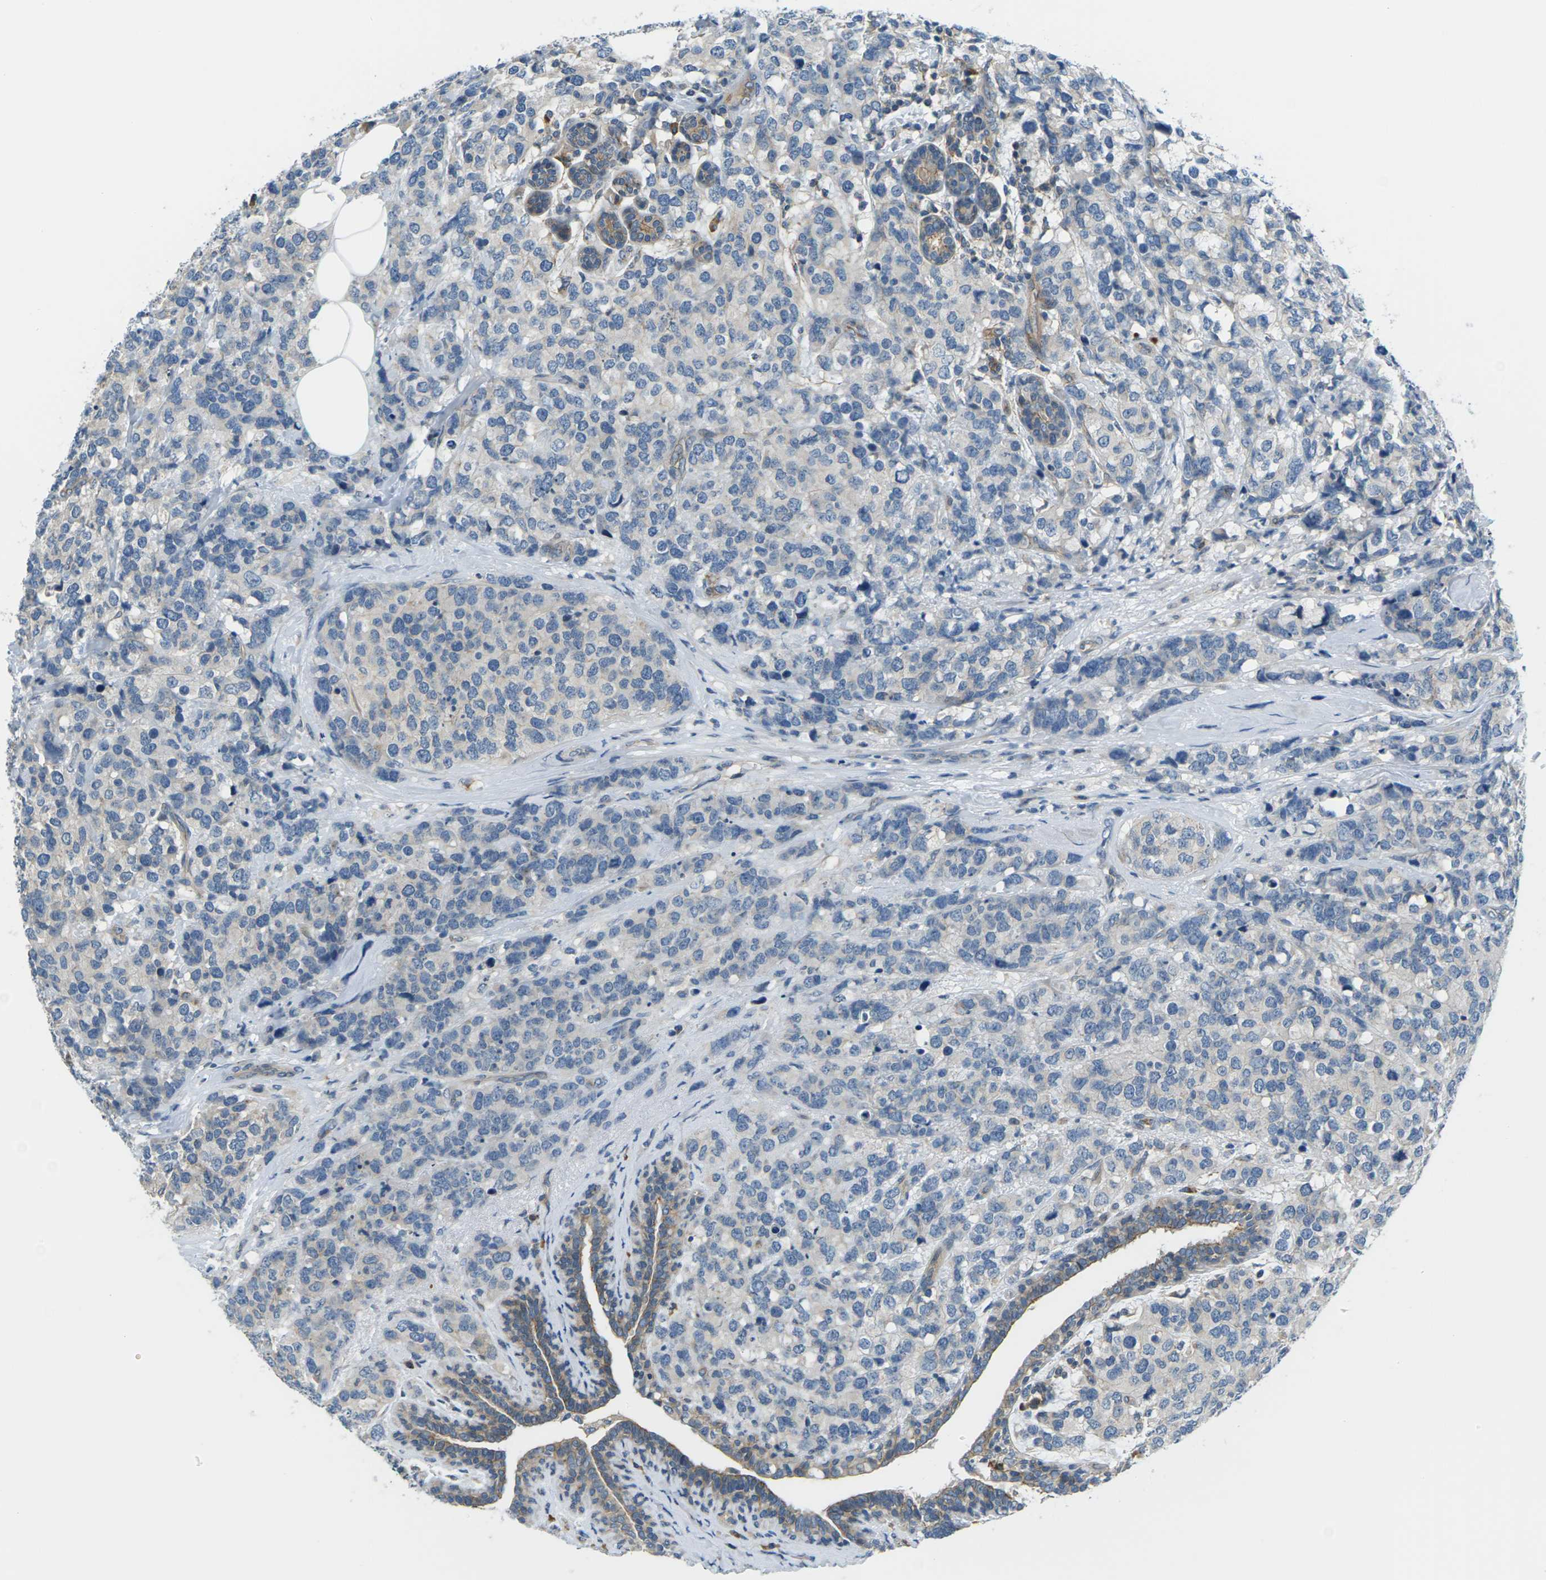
{"staining": {"intensity": "negative", "quantity": "none", "location": "none"}, "tissue": "breast cancer", "cell_type": "Tumor cells", "image_type": "cancer", "snomed": [{"axis": "morphology", "description": "Lobular carcinoma"}, {"axis": "topography", "description": "Breast"}], "caption": "Immunohistochemical staining of lobular carcinoma (breast) shows no significant staining in tumor cells.", "gene": "SLC13A3", "patient": {"sex": "female", "age": 59}}